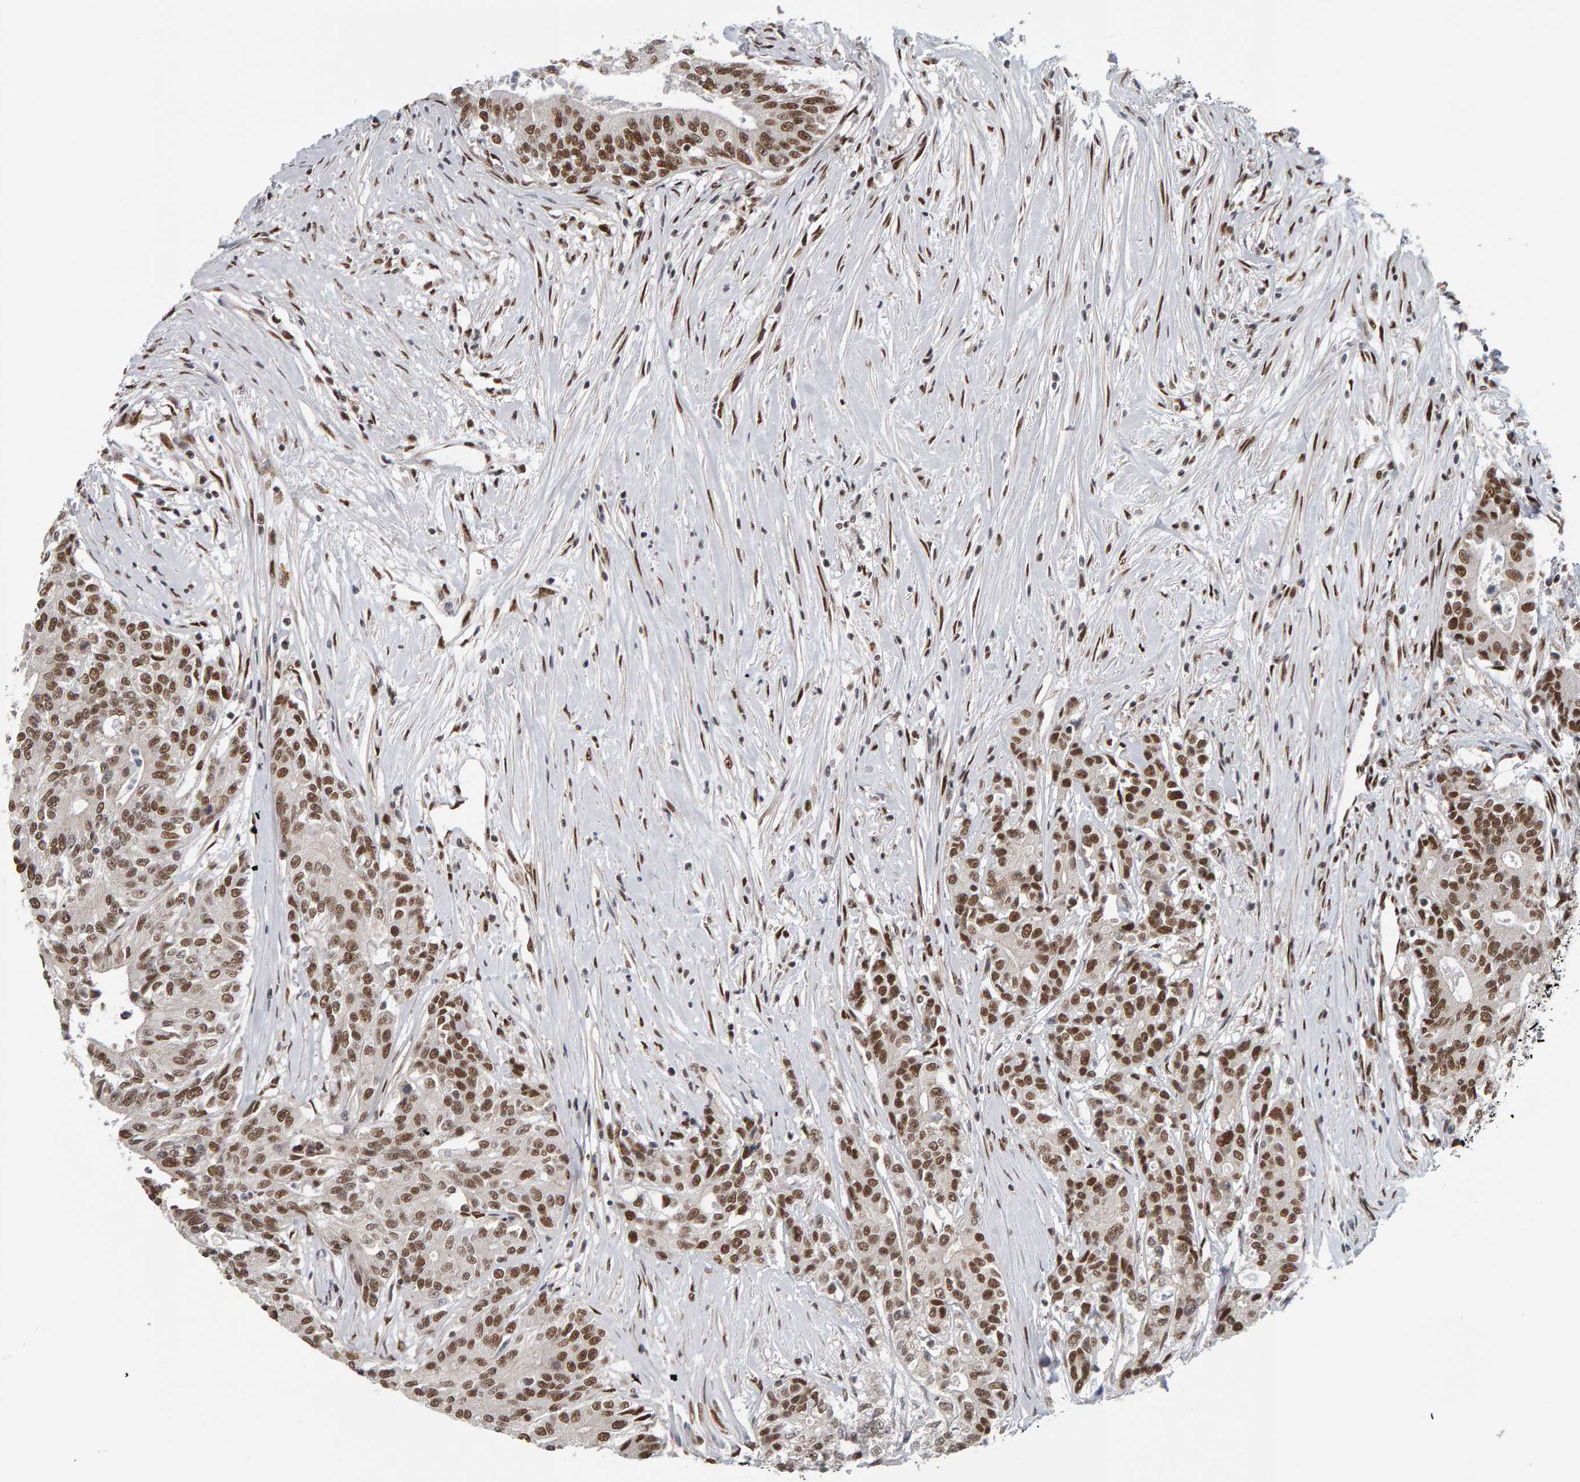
{"staining": {"intensity": "strong", "quantity": ">75%", "location": "nuclear"}, "tissue": "colorectal cancer", "cell_type": "Tumor cells", "image_type": "cancer", "snomed": [{"axis": "morphology", "description": "Adenocarcinoma, NOS"}, {"axis": "topography", "description": "Colon"}], "caption": "Immunohistochemical staining of colorectal cancer exhibits high levels of strong nuclear protein staining in about >75% of tumor cells. (Brightfield microscopy of DAB IHC at high magnification).", "gene": "ATF7IP", "patient": {"sex": "female", "age": 77}}